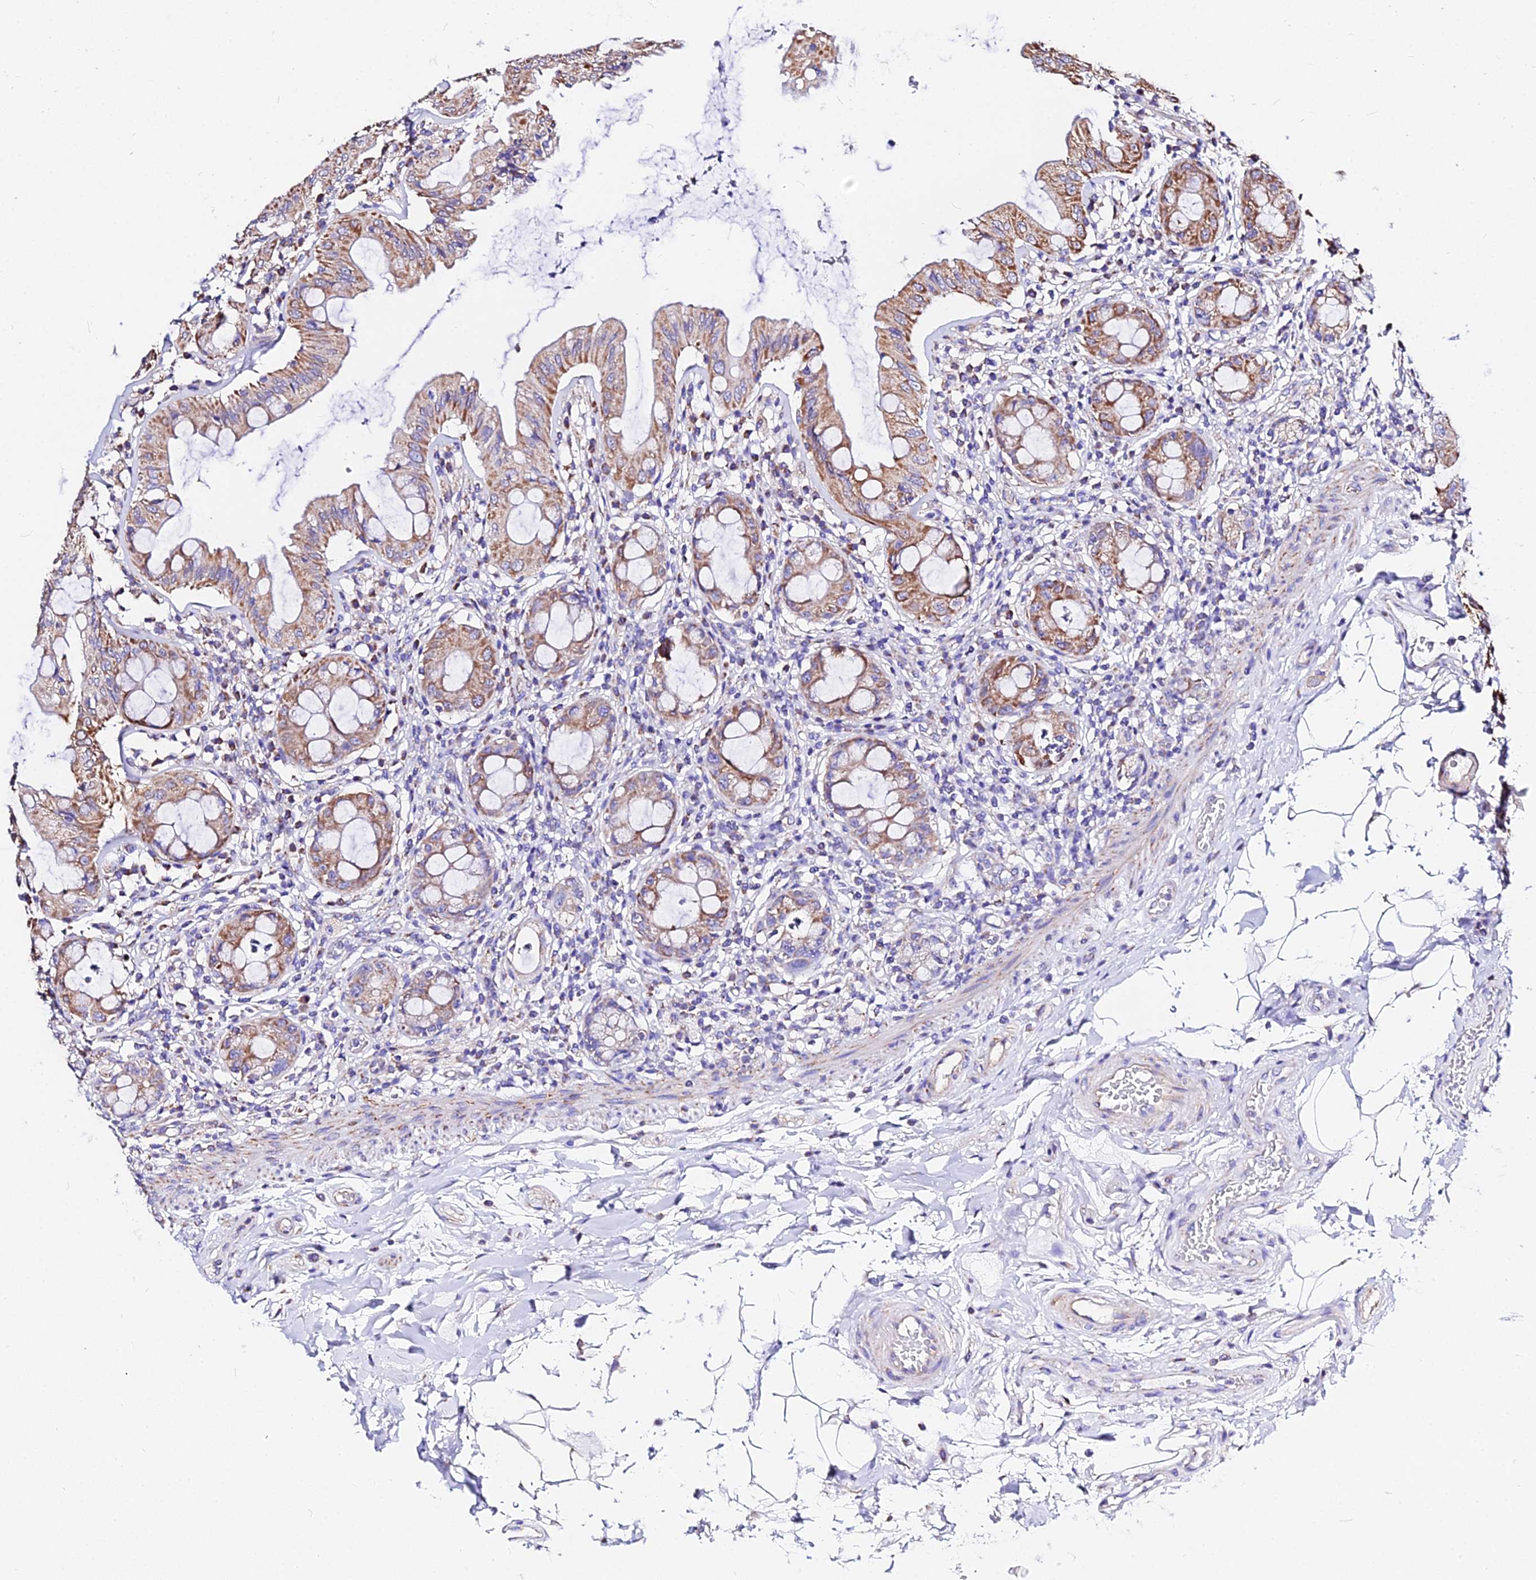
{"staining": {"intensity": "moderate", "quantity": ">75%", "location": "cytoplasmic/membranous"}, "tissue": "rectum", "cell_type": "Glandular cells", "image_type": "normal", "snomed": [{"axis": "morphology", "description": "Normal tissue, NOS"}, {"axis": "topography", "description": "Rectum"}], "caption": "This is a micrograph of IHC staining of normal rectum, which shows moderate positivity in the cytoplasmic/membranous of glandular cells.", "gene": "ZNF573", "patient": {"sex": "female", "age": 57}}